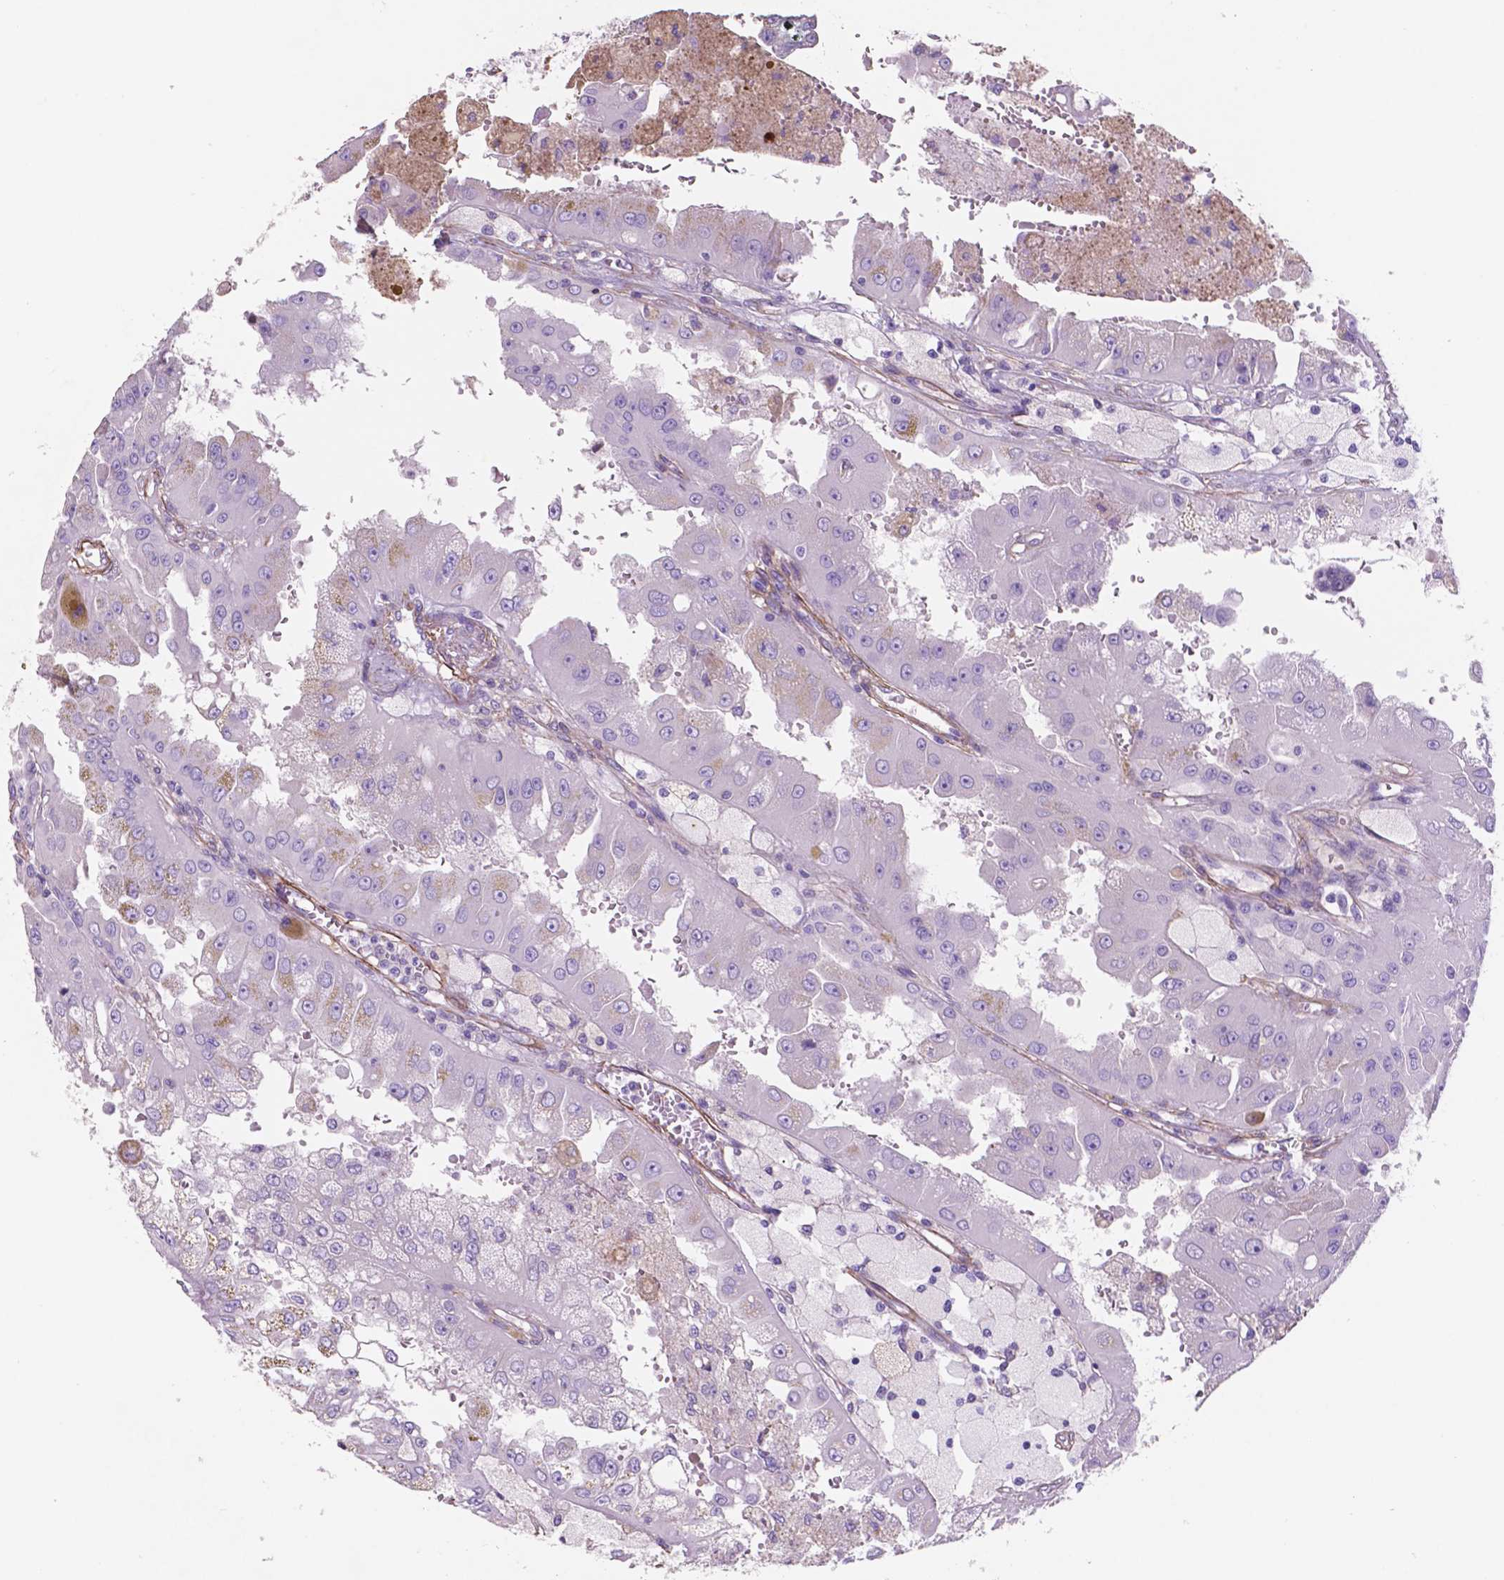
{"staining": {"intensity": "negative", "quantity": "none", "location": "none"}, "tissue": "renal cancer", "cell_type": "Tumor cells", "image_type": "cancer", "snomed": [{"axis": "morphology", "description": "Adenocarcinoma, NOS"}, {"axis": "topography", "description": "Kidney"}], "caption": "An immunohistochemistry micrograph of renal cancer is shown. There is no staining in tumor cells of renal cancer. The staining is performed using DAB (3,3'-diaminobenzidine) brown chromogen with nuclei counter-stained in using hematoxylin.", "gene": "TOR2A", "patient": {"sex": "male", "age": 58}}